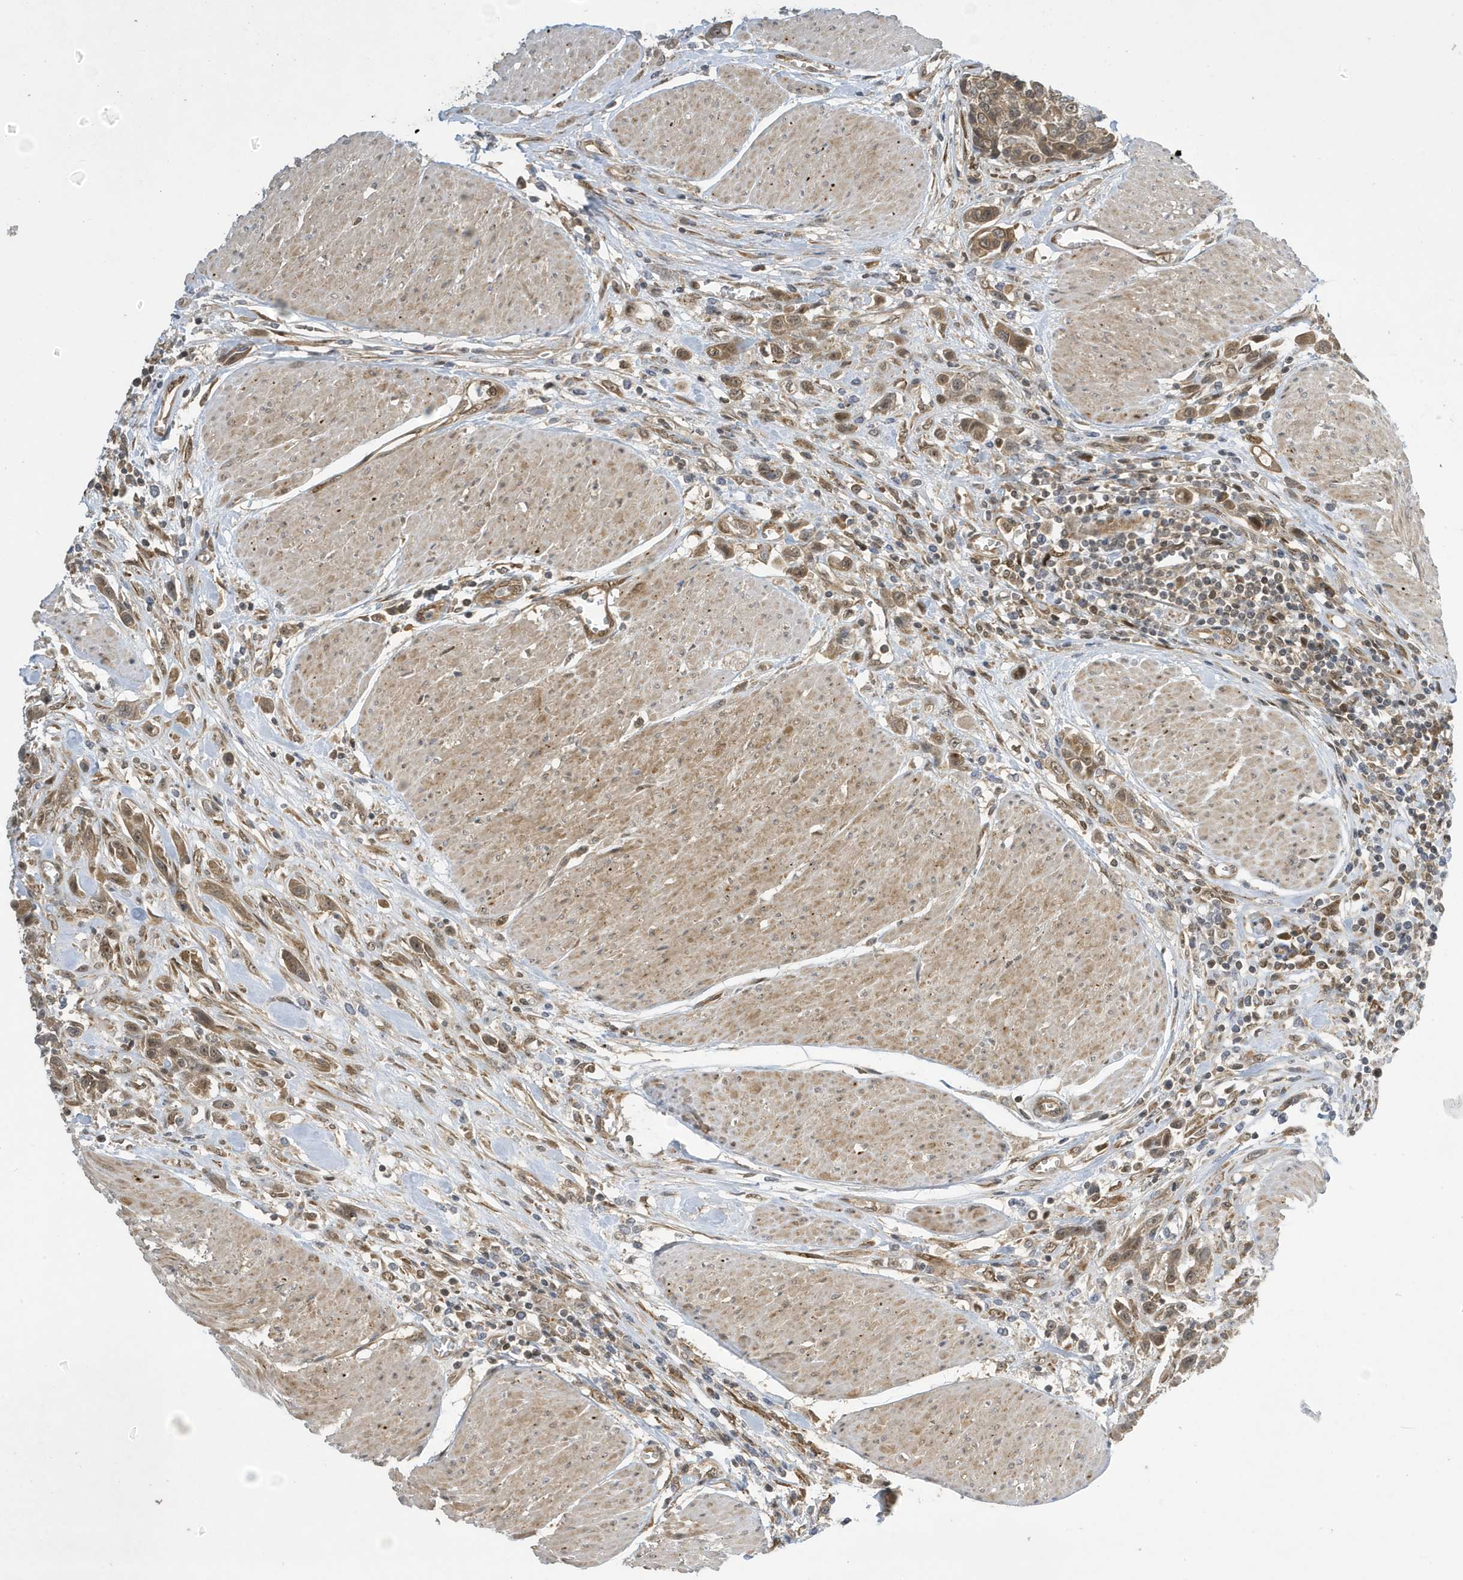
{"staining": {"intensity": "moderate", "quantity": ">75%", "location": "cytoplasmic/membranous,nuclear"}, "tissue": "urothelial cancer", "cell_type": "Tumor cells", "image_type": "cancer", "snomed": [{"axis": "morphology", "description": "Urothelial carcinoma, High grade"}, {"axis": "topography", "description": "Urinary bladder"}], "caption": "Protein staining of urothelial cancer tissue demonstrates moderate cytoplasmic/membranous and nuclear positivity in about >75% of tumor cells.", "gene": "NCOA7", "patient": {"sex": "male", "age": 50}}